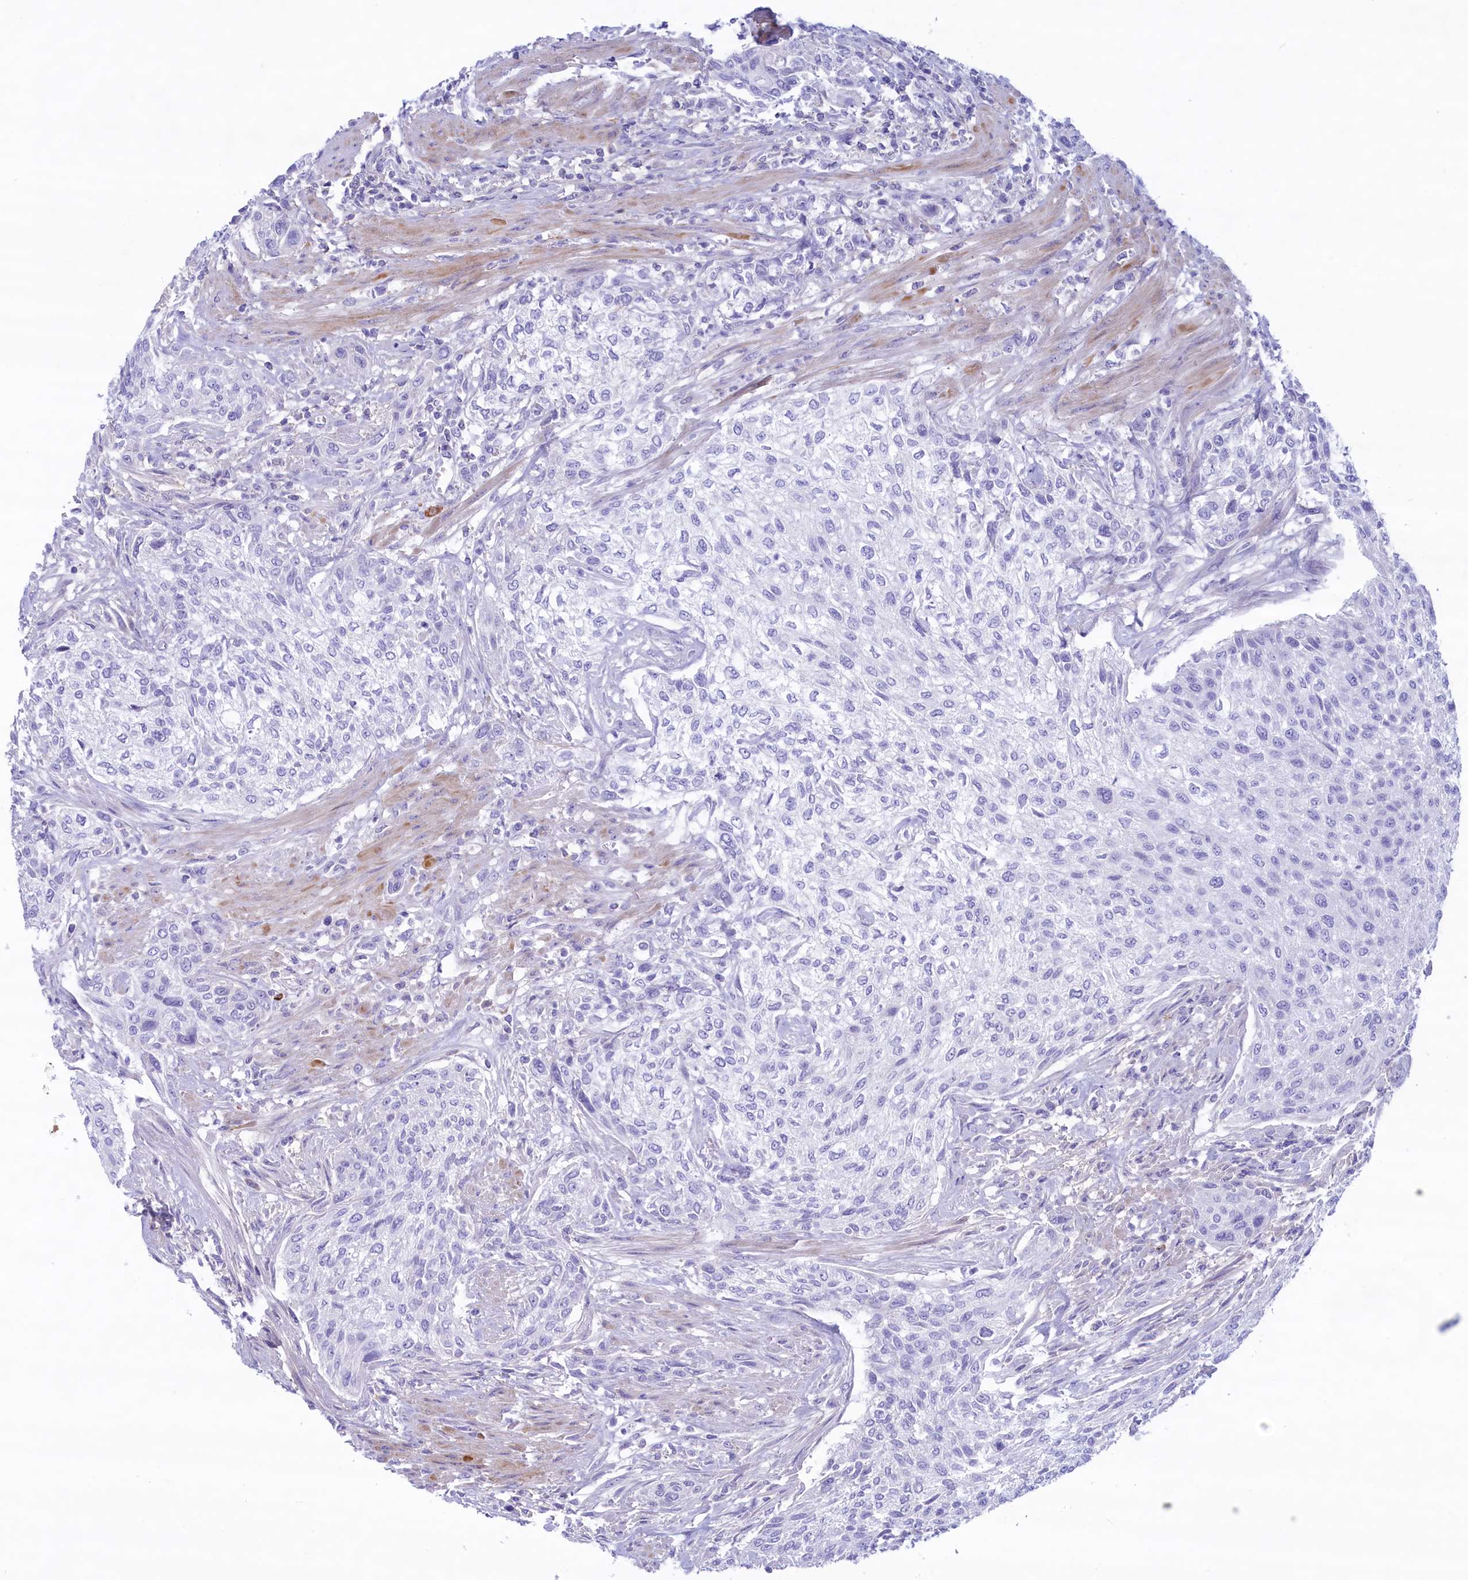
{"staining": {"intensity": "negative", "quantity": "none", "location": "none"}, "tissue": "urothelial cancer", "cell_type": "Tumor cells", "image_type": "cancer", "snomed": [{"axis": "morphology", "description": "Urothelial carcinoma, High grade"}, {"axis": "topography", "description": "Urinary bladder"}], "caption": "This is an immunohistochemistry (IHC) image of urothelial cancer. There is no expression in tumor cells.", "gene": "MPV17L2", "patient": {"sex": "male", "age": 35}}